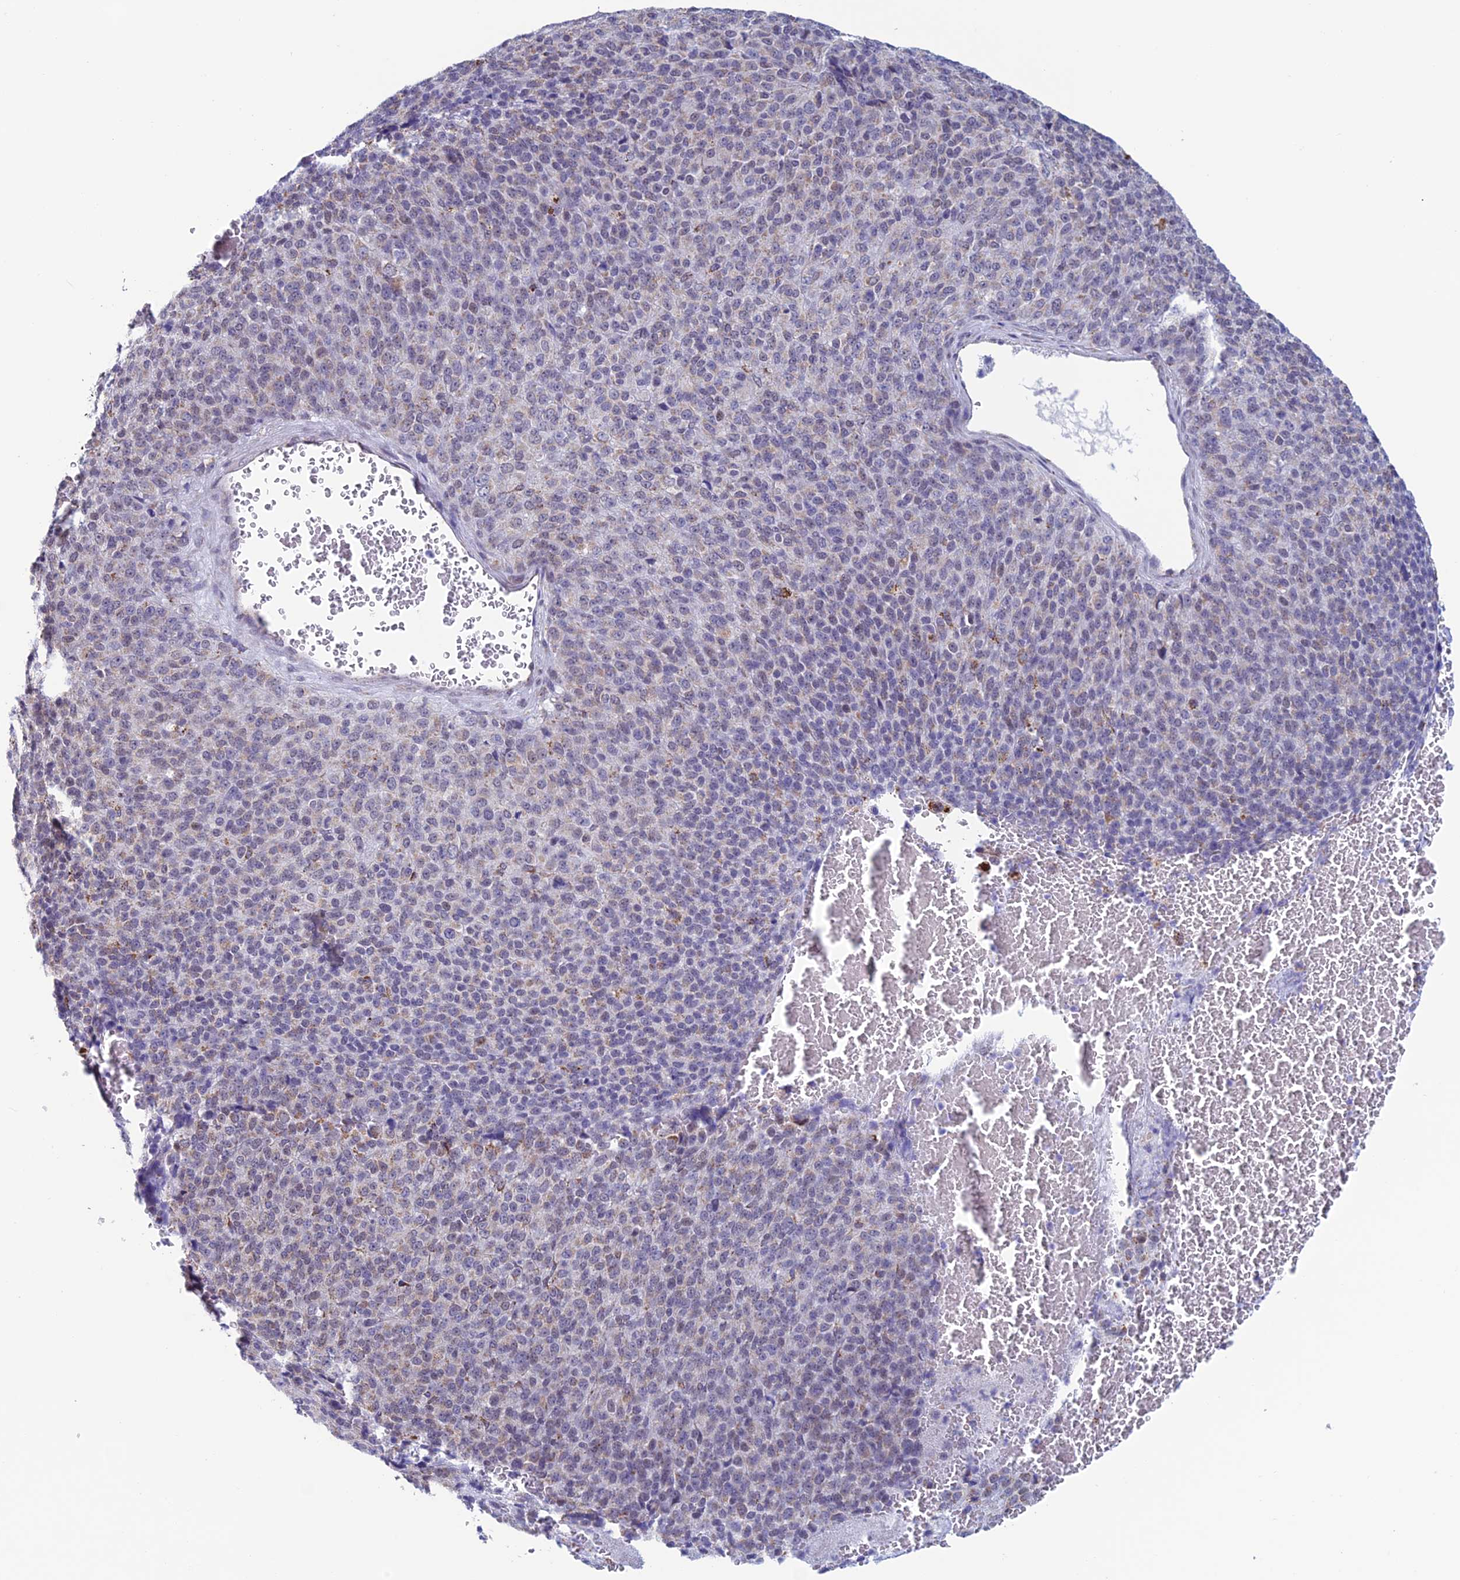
{"staining": {"intensity": "moderate", "quantity": "<25%", "location": "cytoplasmic/membranous"}, "tissue": "melanoma", "cell_type": "Tumor cells", "image_type": "cancer", "snomed": [{"axis": "morphology", "description": "Malignant melanoma, Metastatic site"}, {"axis": "topography", "description": "Brain"}], "caption": "A brown stain shows moderate cytoplasmic/membranous staining of a protein in melanoma tumor cells.", "gene": "ZNG1B", "patient": {"sex": "female", "age": 56}}